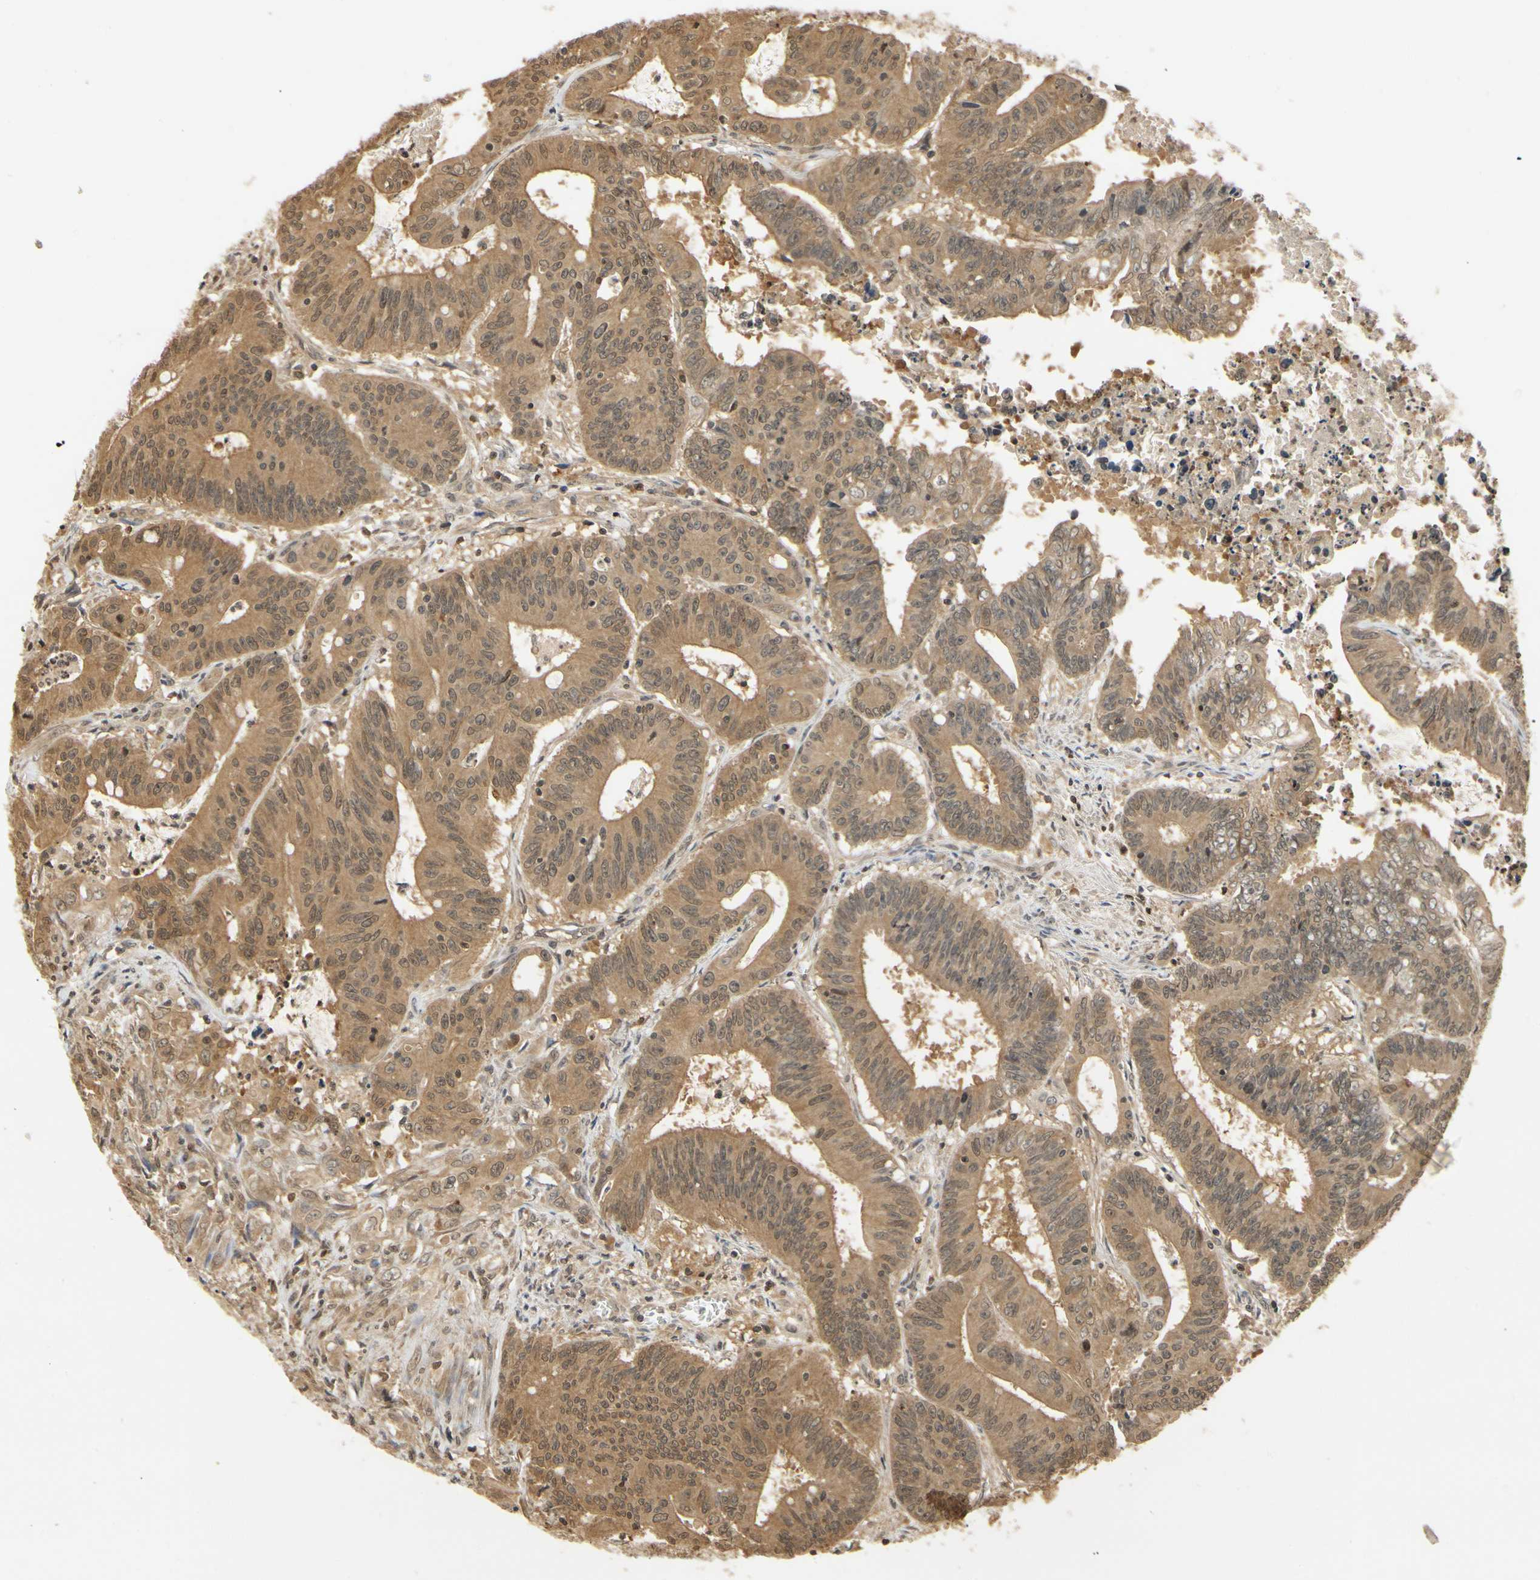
{"staining": {"intensity": "moderate", "quantity": ">75%", "location": "cytoplasmic/membranous"}, "tissue": "colorectal cancer", "cell_type": "Tumor cells", "image_type": "cancer", "snomed": [{"axis": "morphology", "description": "Adenocarcinoma, NOS"}, {"axis": "topography", "description": "Colon"}], "caption": "Colorectal adenocarcinoma stained with immunohistochemistry shows moderate cytoplasmic/membranous staining in about >75% of tumor cells.", "gene": "SOD1", "patient": {"sex": "male", "age": 45}}